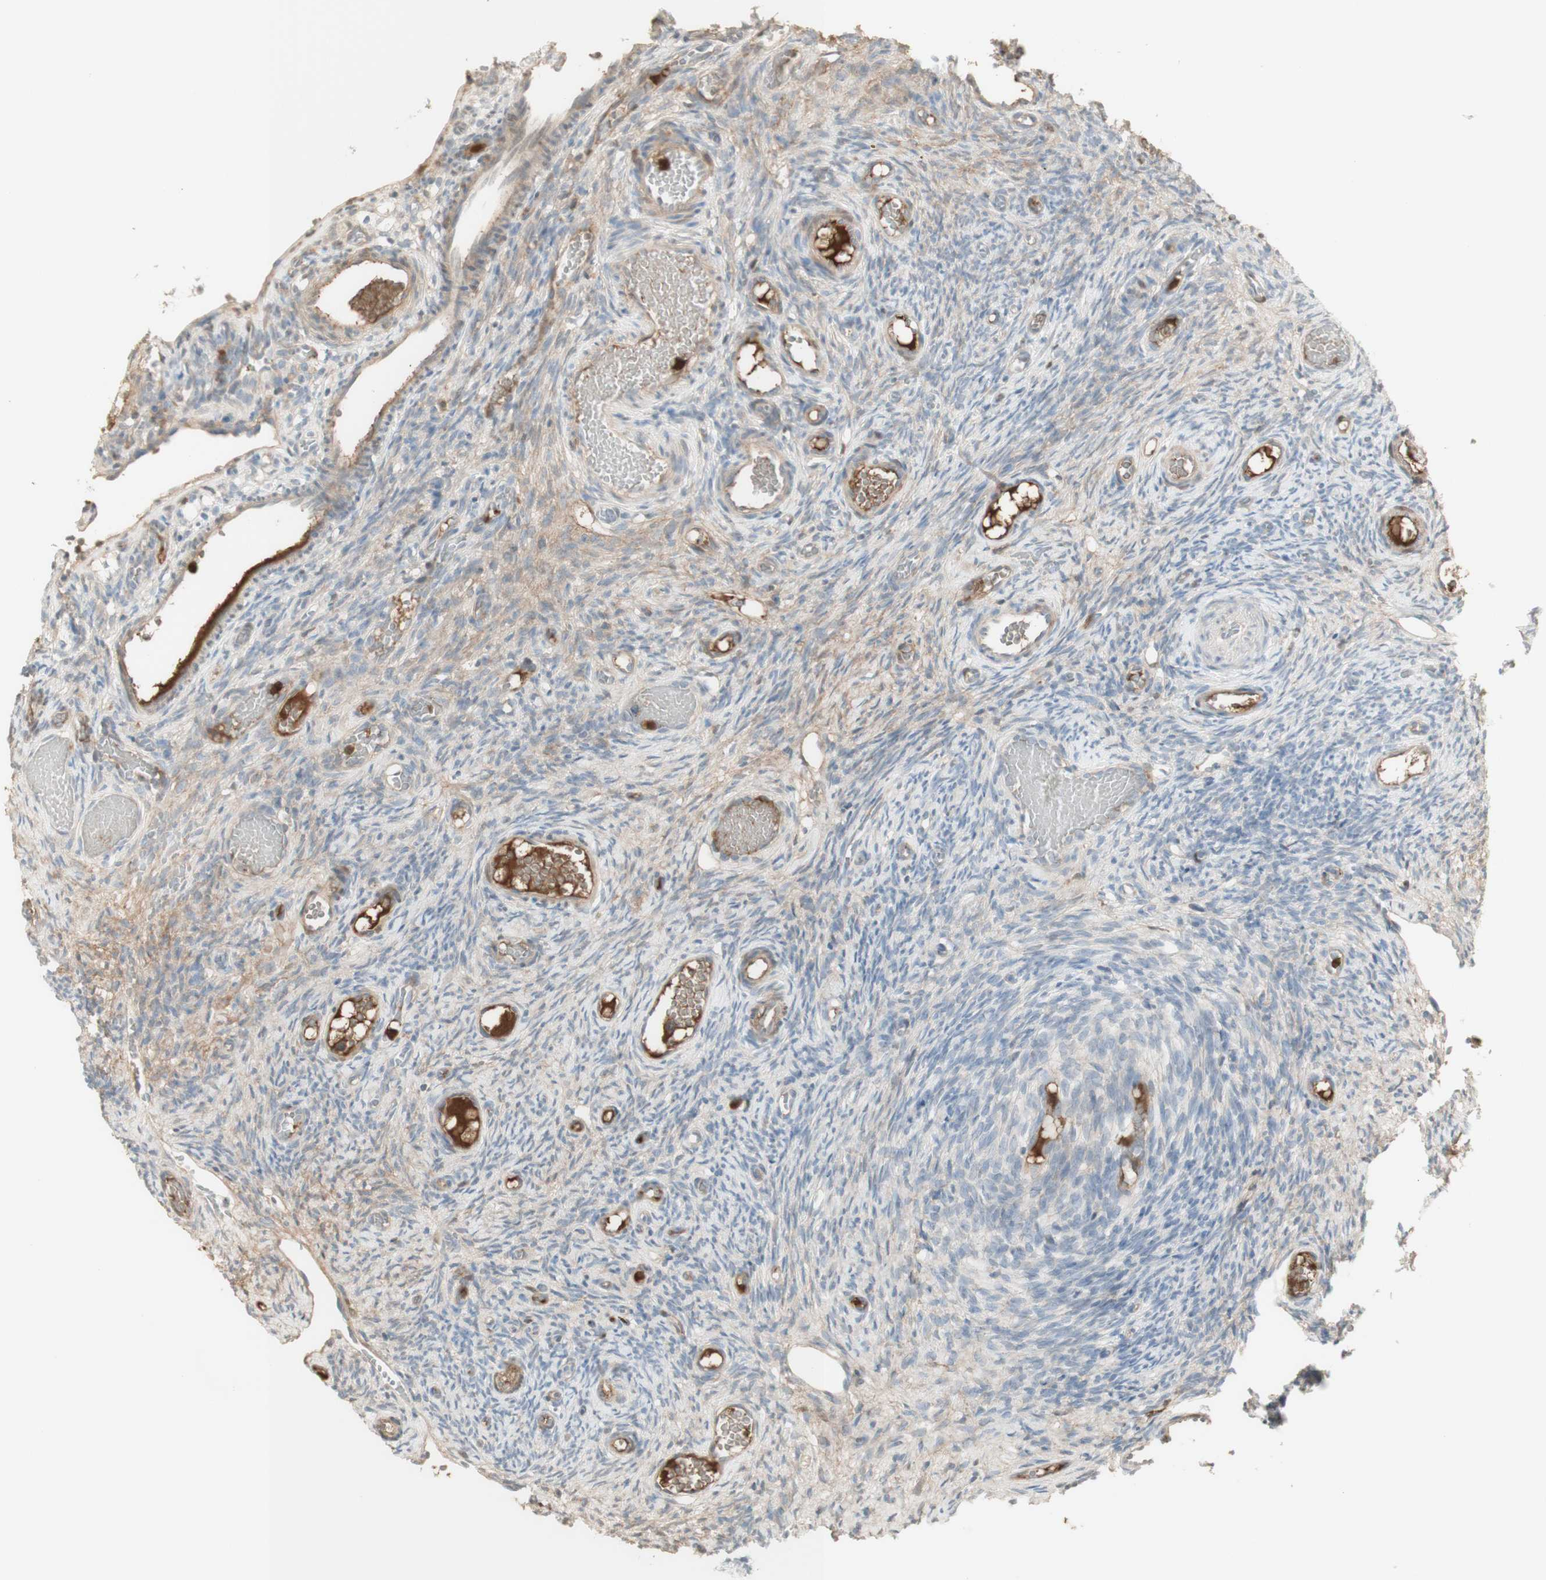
{"staining": {"intensity": "weak", "quantity": "<25%", "location": "cytoplasmic/membranous"}, "tissue": "ovary", "cell_type": "Ovarian stroma cells", "image_type": "normal", "snomed": [{"axis": "morphology", "description": "Normal tissue, NOS"}, {"axis": "topography", "description": "Ovary"}], "caption": "High power microscopy photomicrograph of an immunohistochemistry (IHC) micrograph of unremarkable ovary, revealing no significant positivity in ovarian stroma cells. Brightfield microscopy of immunohistochemistry (IHC) stained with DAB (brown) and hematoxylin (blue), captured at high magnification.", "gene": "NID1", "patient": {"sex": "female", "age": 35}}